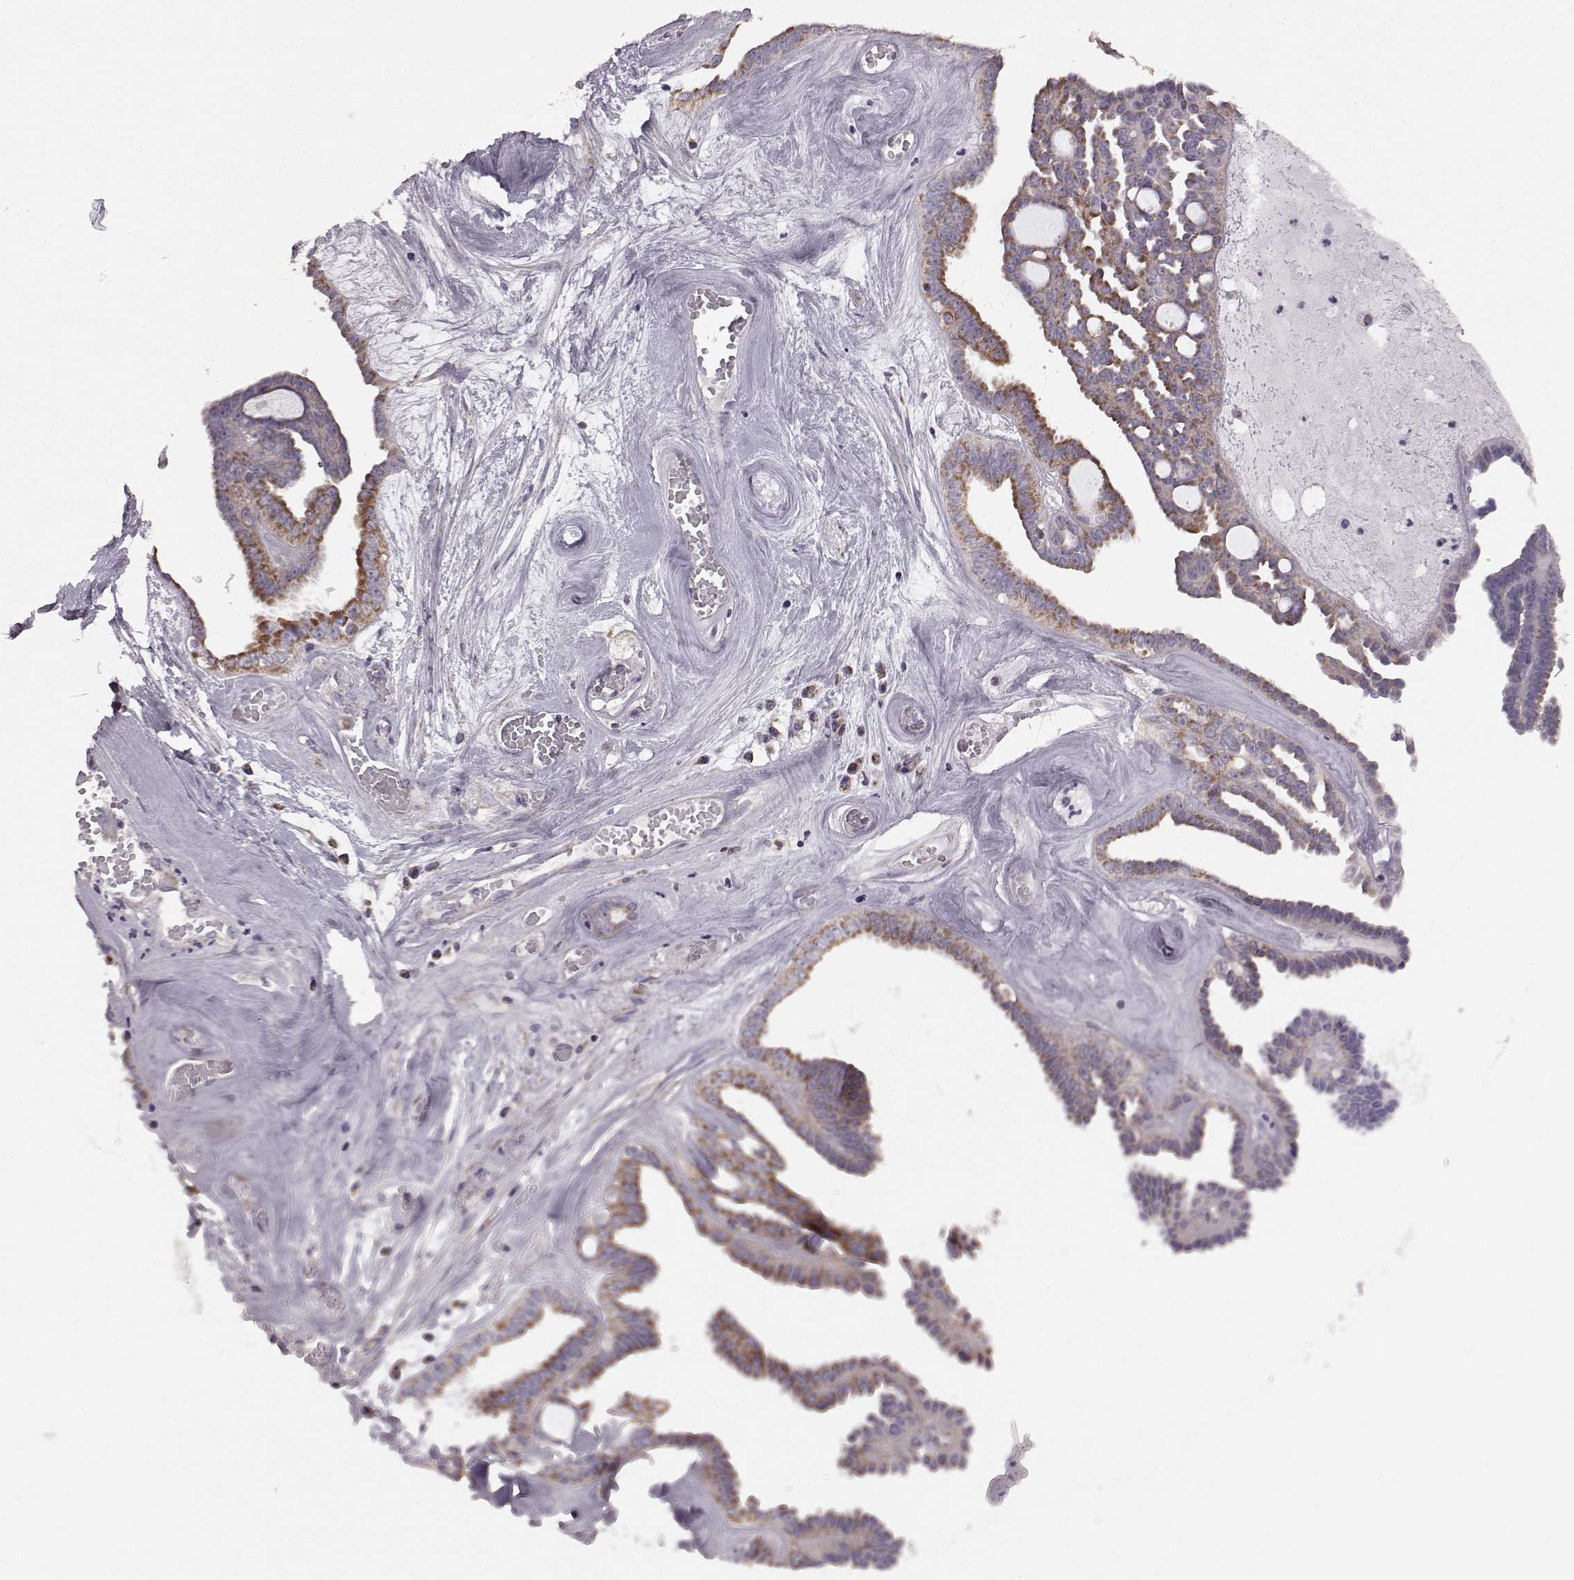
{"staining": {"intensity": "moderate", "quantity": ">75%", "location": "cytoplasmic/membranous"}, "tissue": "ovarian cancer", "cell_type": "Tumor cells", "image_type": "cancer", "snomed": [{"axis": "morphology", "description": "Cystadenocarcinoma, serous, NOS"}, {"axis": "topography", "description": "Ovary"}], "caption": "Immunohistochemical staining of human ovarian cancer shows moderate cytoplasmic/membranous protein positivity in about >75% of tumor cells.", "gene": "FAM8A1", "patient": {"sex": "female", "age": 71}}